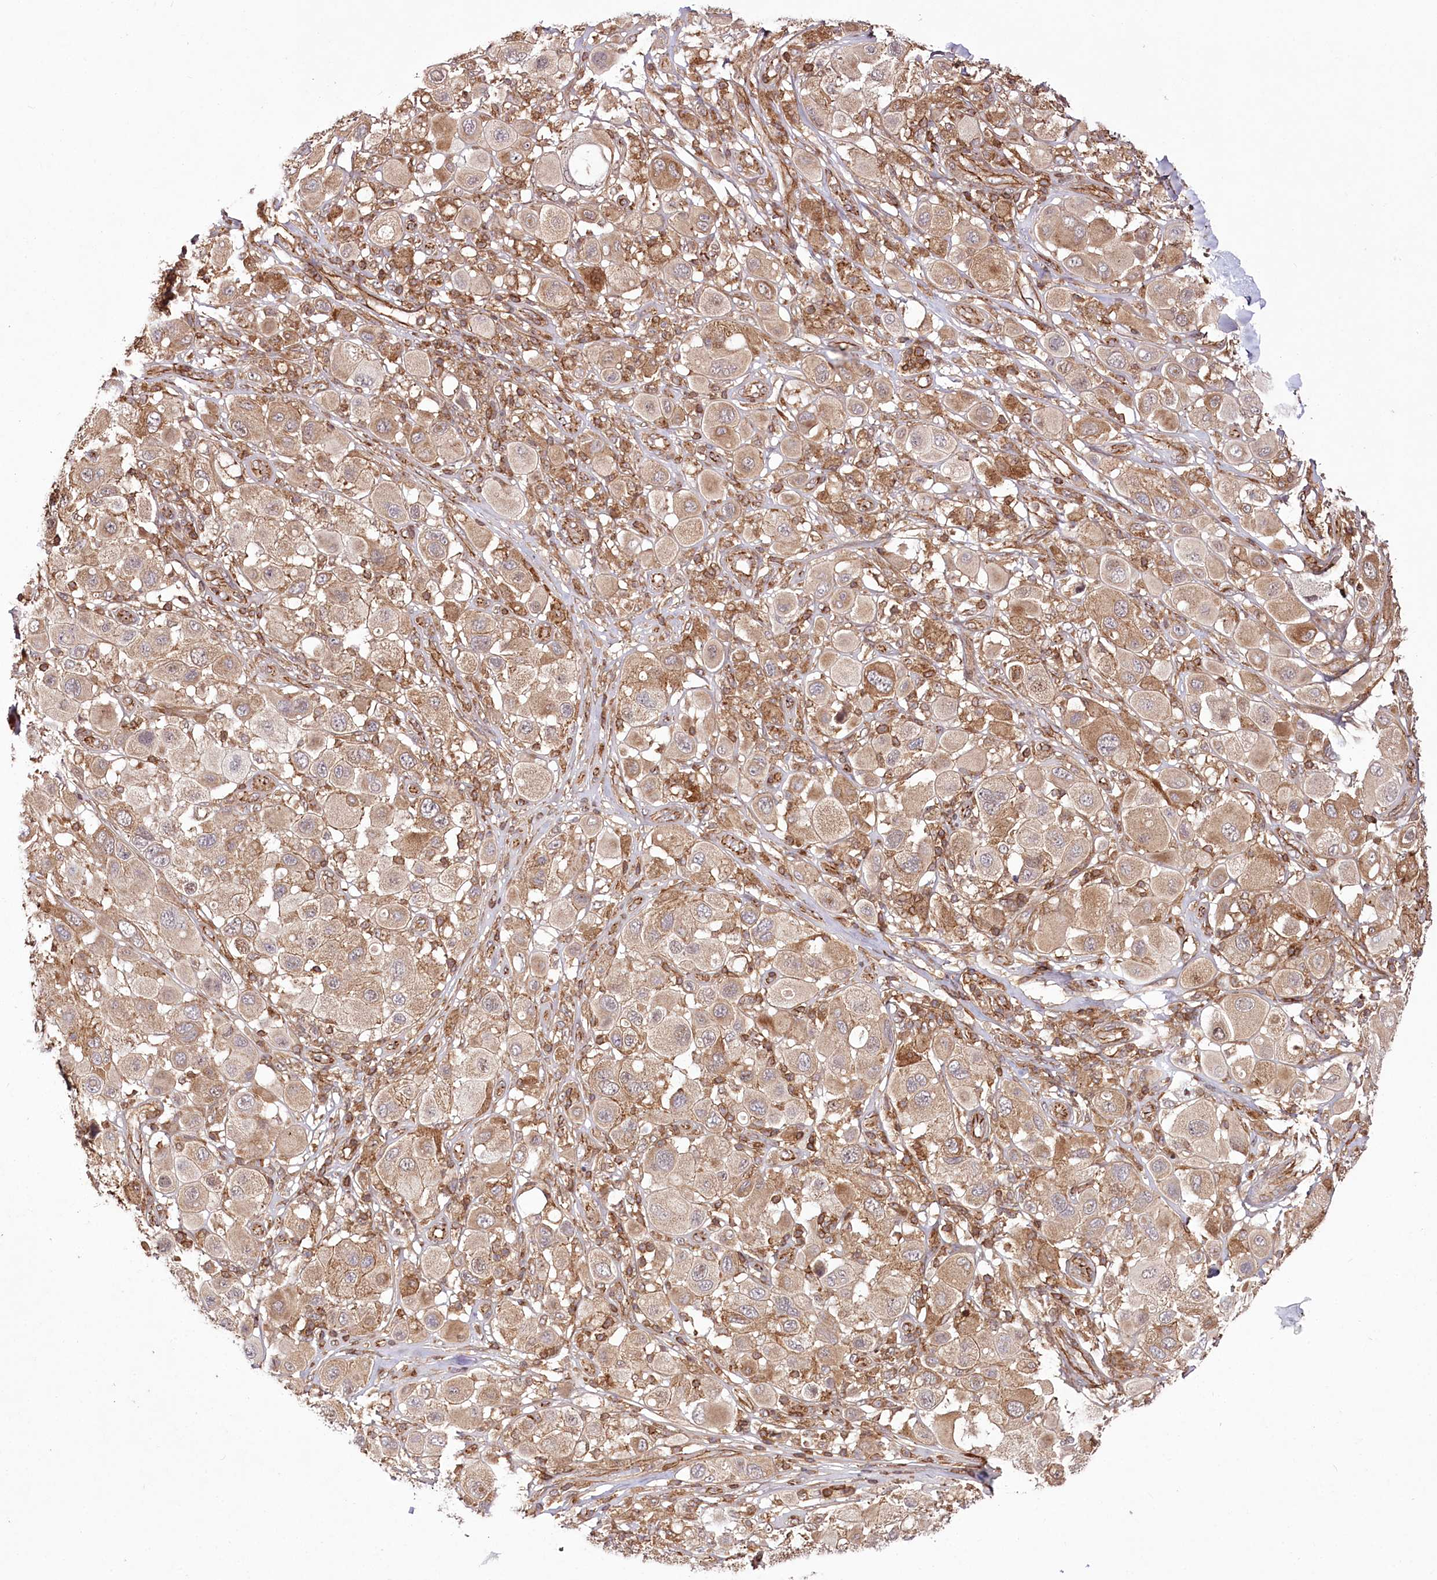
{"staining": {"intensity": "moderate", "quantity": "25%-75%", "location": "cytoplasmic/membranous"}, "tissue": "melanoma", "cell_type": "Tumor cells", "image_type": "cancer", "snomed": [{"axis": "morphology", "description": "Malignant melanoma, Metastatic site"}, {"axis": "topography", "description": "Skin"}], "caption": "Immunohistochemical staining of human malignant melanoma (metastatic site) exhibits moderate cytoplasmic/membranous protein staining in approximately 25%-75% of tumor cells.", "gene": "DHX29", "patient": {"sex": "male", "age": 41}}